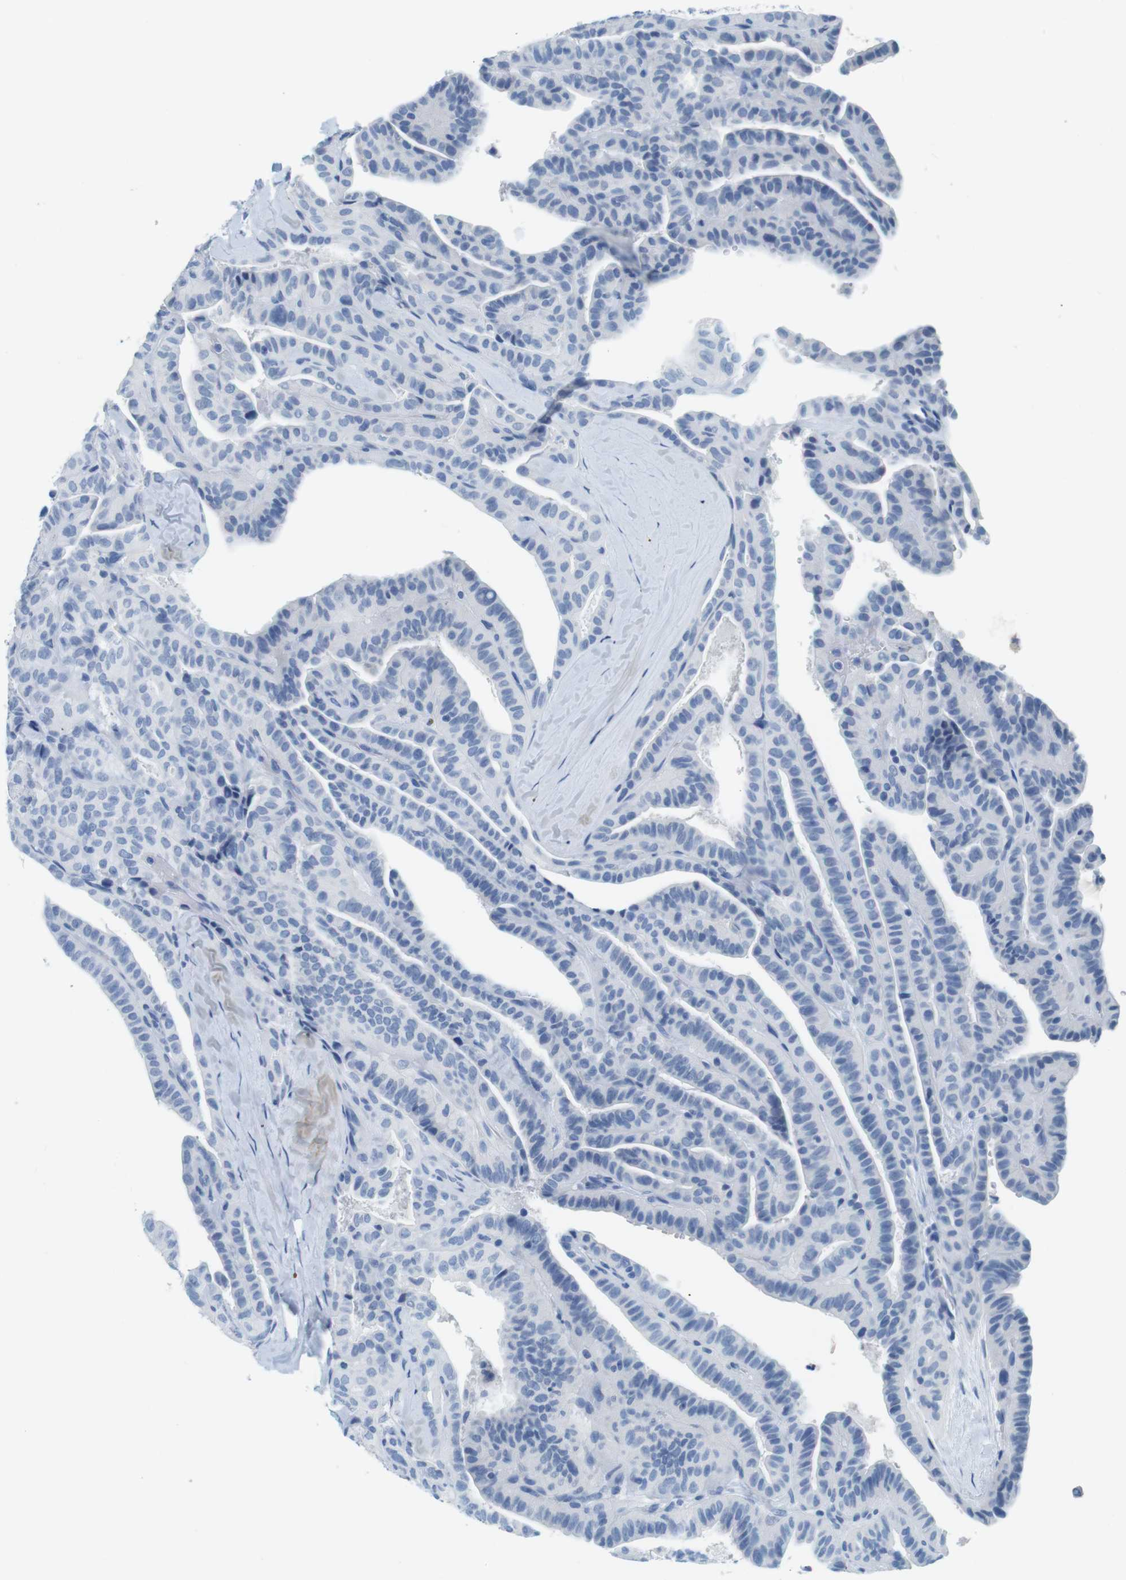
{"staining": {"intensity": "negative", "quantity": "none", "location": "none"}, "tissue": "thyroid cancer", "cell_type": "Tumor cells", "image_type": "cancer", "snomed": [{"axis": "morphology", "description": "Papillary adenocarcinoma, NOS"}, {"axis": "topography", "description": "Thyroid gland"}], "caption": "IHC of human thyroid cancer (papillary adenocarcinoma) demonstrates no expression in tumor cells. Brightfield microscopy of IHC stained with DAB (3,3'-diaminobenzidine) (brown) and hematoxylin (blue), captured at high magnification.", "gene": "CYP2C9", "patient": {"sex": "male", "age": 77}}